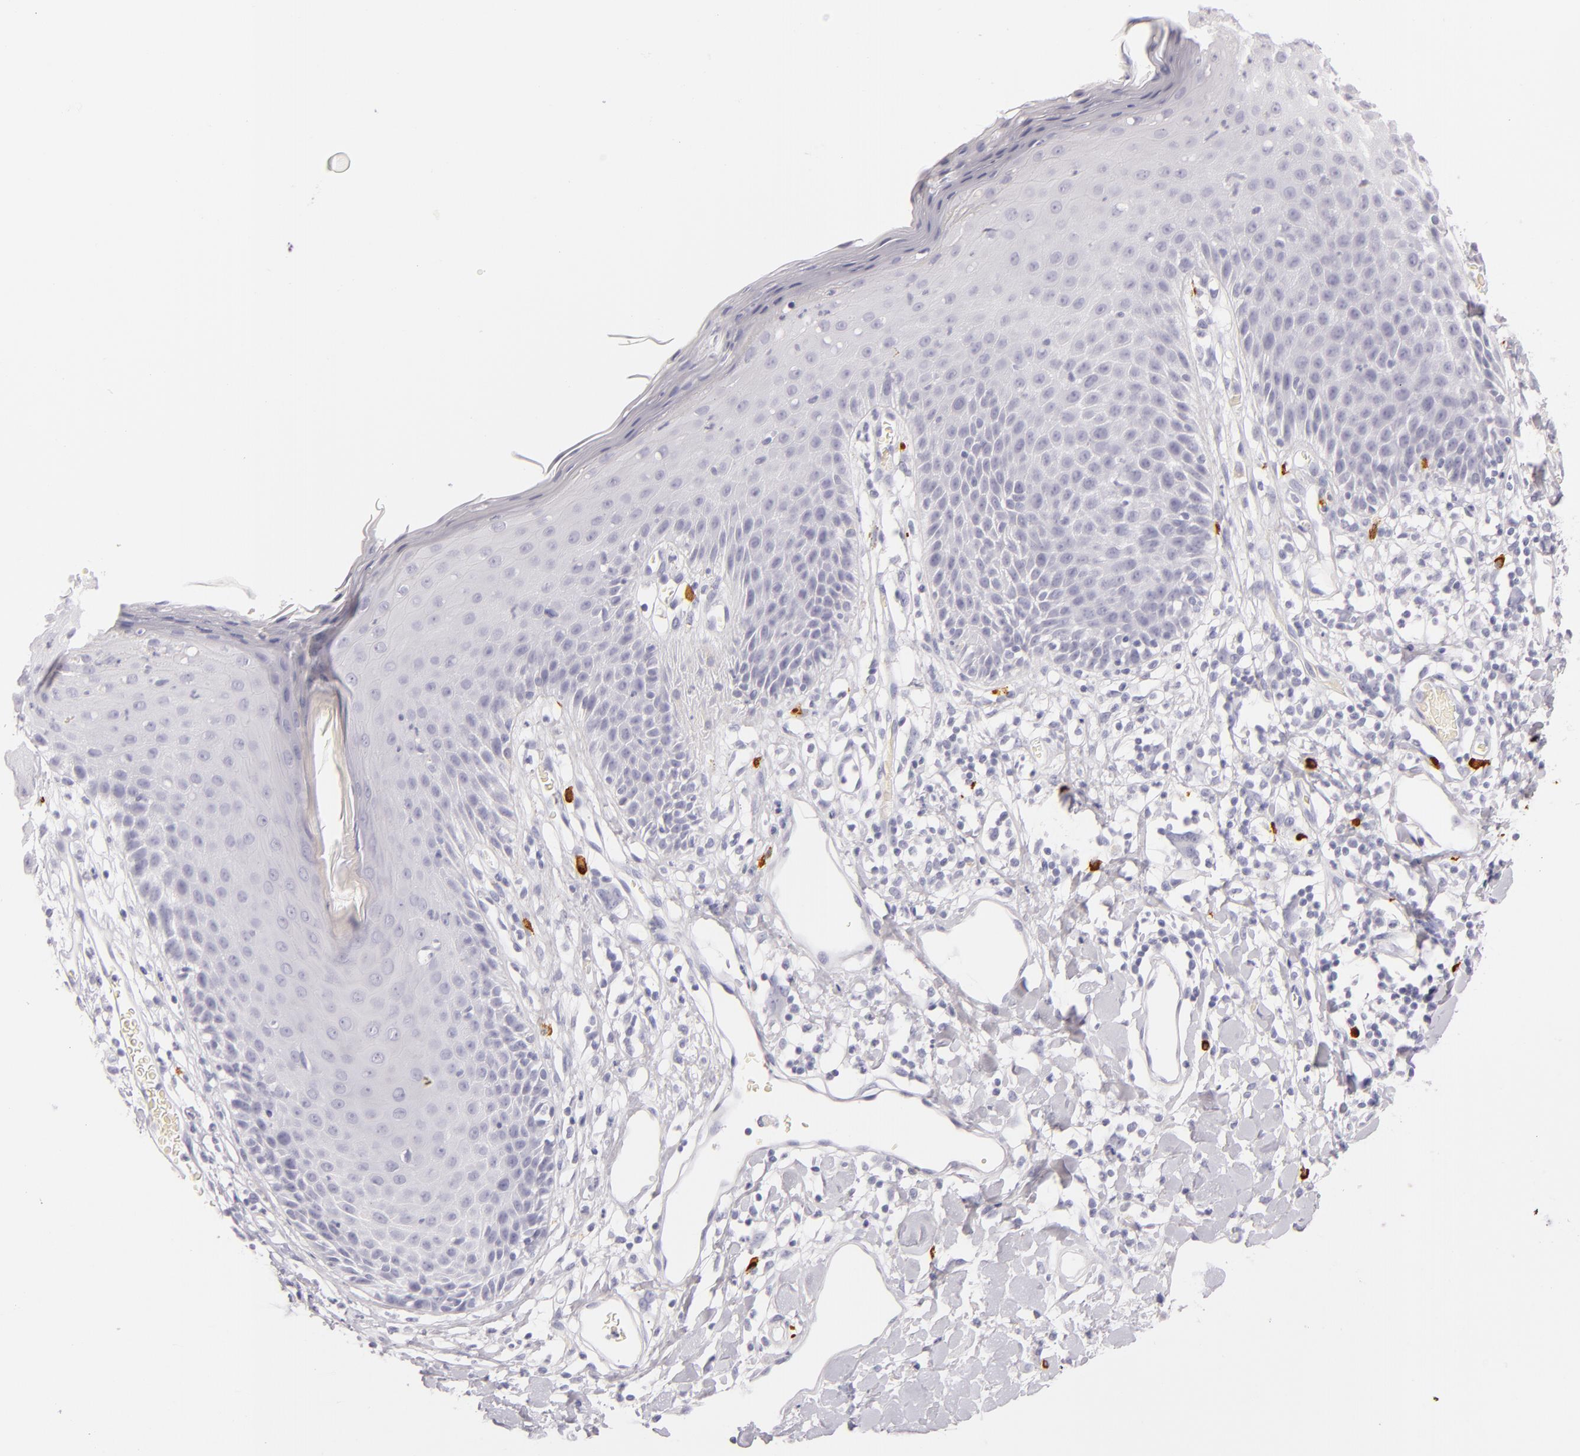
{"staining": {"intensity": "negative", "quantity": "none", "location": "none"}, "tissue": "skin", "cell_type": "Epidermal cells", "image_type": "normal", "snomed": [{"axis": "morphology", "description": "Normal tissue, NOS"}, {"axis": "topography", "description": "Vulva"}, {"axis": "topography", "description": "Peripheral nerve tissue"}], "caption": "This is a image of IHC staining of unremarkable skin, which shows no positivity in epidermal cells. The staining is performed using DAB brown chromogen with nuclei counter-stained in using hematoxylin.", "gene": "TPSD1", "patient": {"sex": "female", "age": 68}}